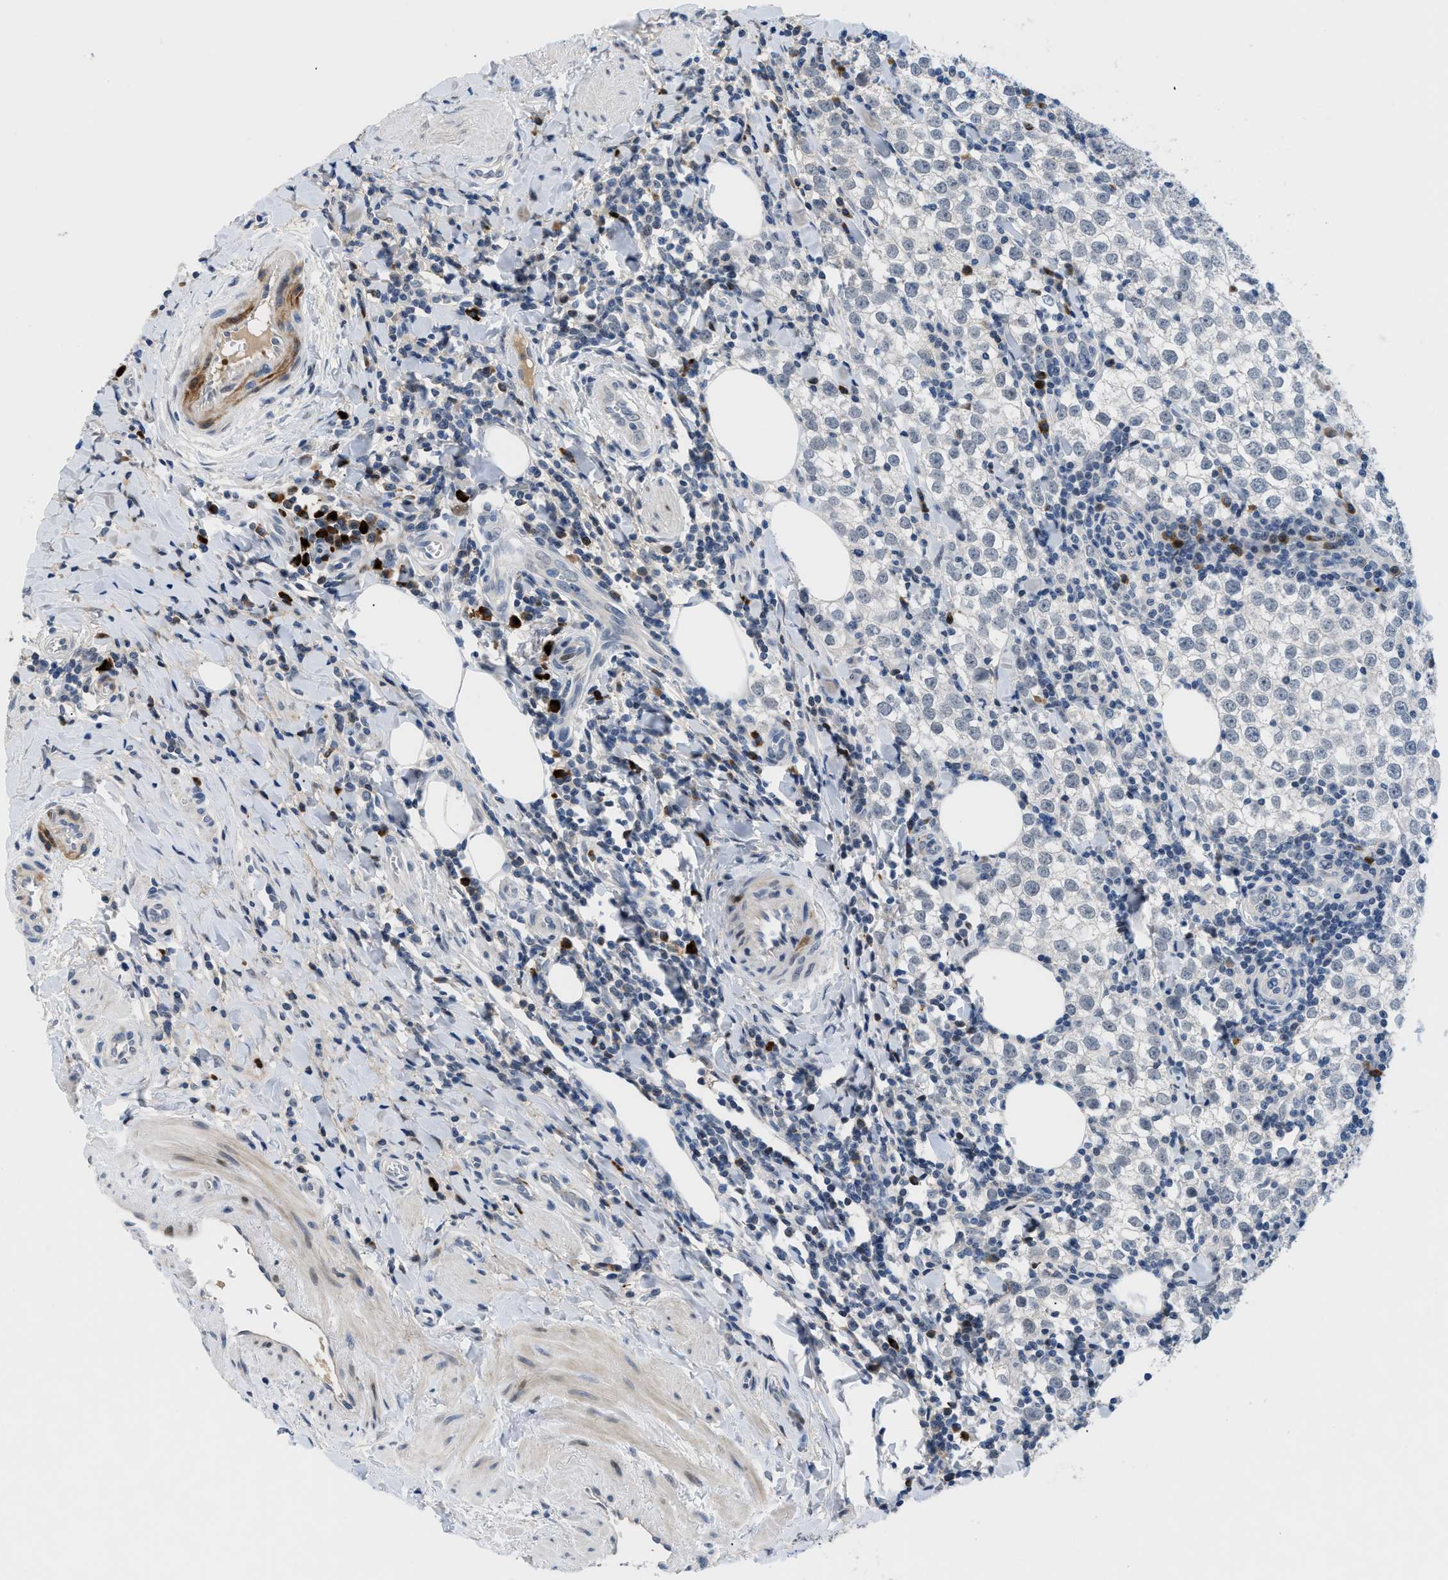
{"staining": {"intensity": "negative", "quantity": "none", "location": "none"}, "tissue": "testis cancer", "cell_type": "Tumor cells", "image_type": "cancer", "snomed": [{"axis": "morphology", "description": "Seminoma, NOS"}, {"axis": "morphology", "description": "Carcinoma, Embryonal, NOS"}, {"axis": "topography", "description": "Testis"}], "caption": "High magnification brightfield microscopy of testis cancer (embryonal carcinoma) stained with DAB (3,3'-diaminobenzidine) (brown) and counterstained with hematoxylin (blue): tumor cells show no significant expression. (Stains: DAB IHC with hematoxylin counter stain, Microscopy: brightfield microscopy at high magnification).", "gene": "OR9K2", "patient": {"sex": "male", "age": 36}}